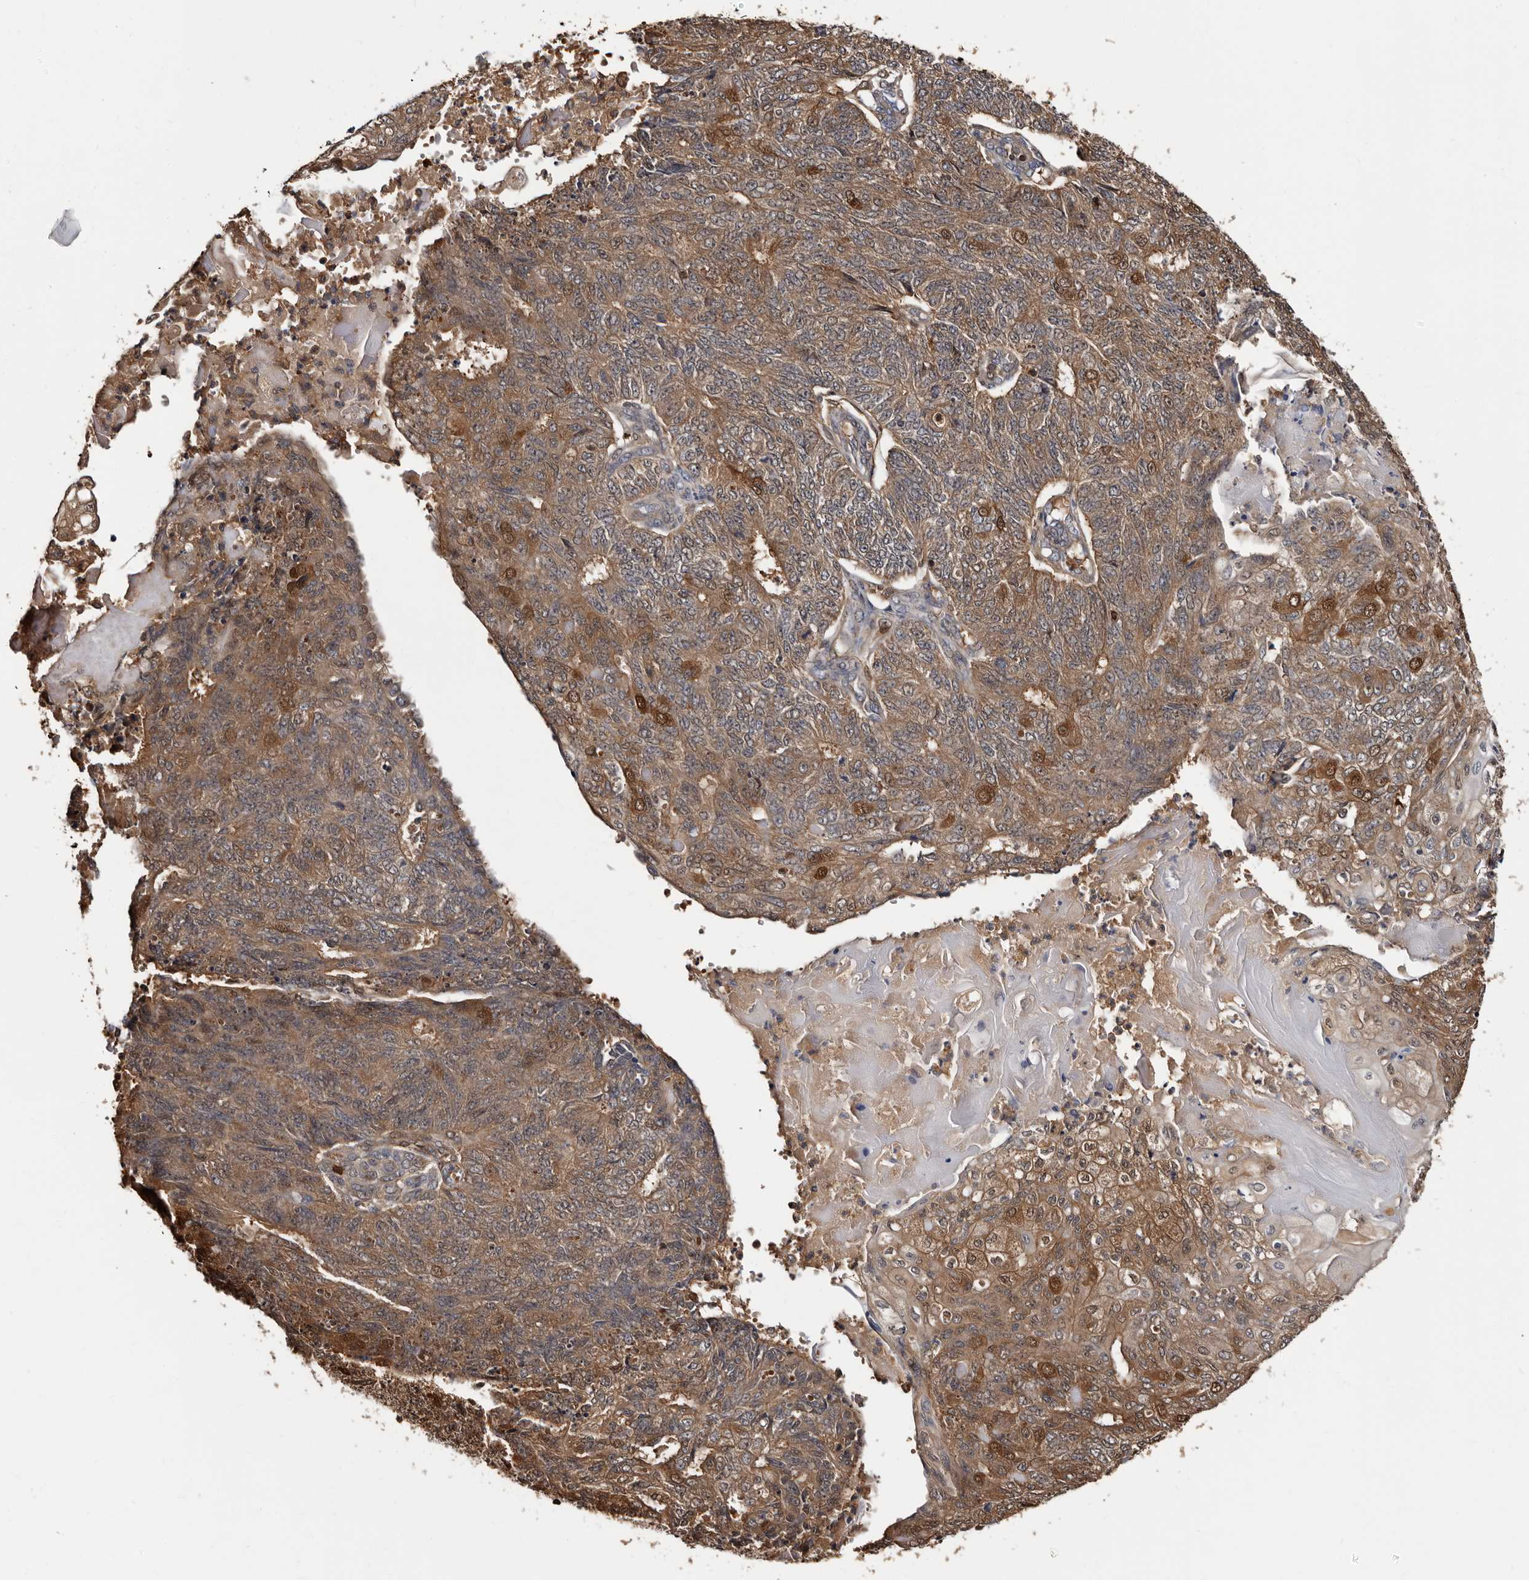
{"staining": {"intensity": "moderate", "quantity": ">75%", "location": "cytoplasmic/membranous,nuclear"}, "tissue": "endometrial cancer", "cell_type": "Tumor cells", "image_type": "cancer", "snomed": [{"axis": "morphology", "description": "Adenocarcinoma, NOS"}, {"axis": "topography", "description": "Endometrium"}], "caption": "Human adenocarcinoma (endometrial) stained for a protein (brown) displays moderate cytoplasmic/membranous and nuclear positive staining in about >75% of tumor cells.", "gene": "DNPH1", "patient": {"sex": "female", "age": 32}}